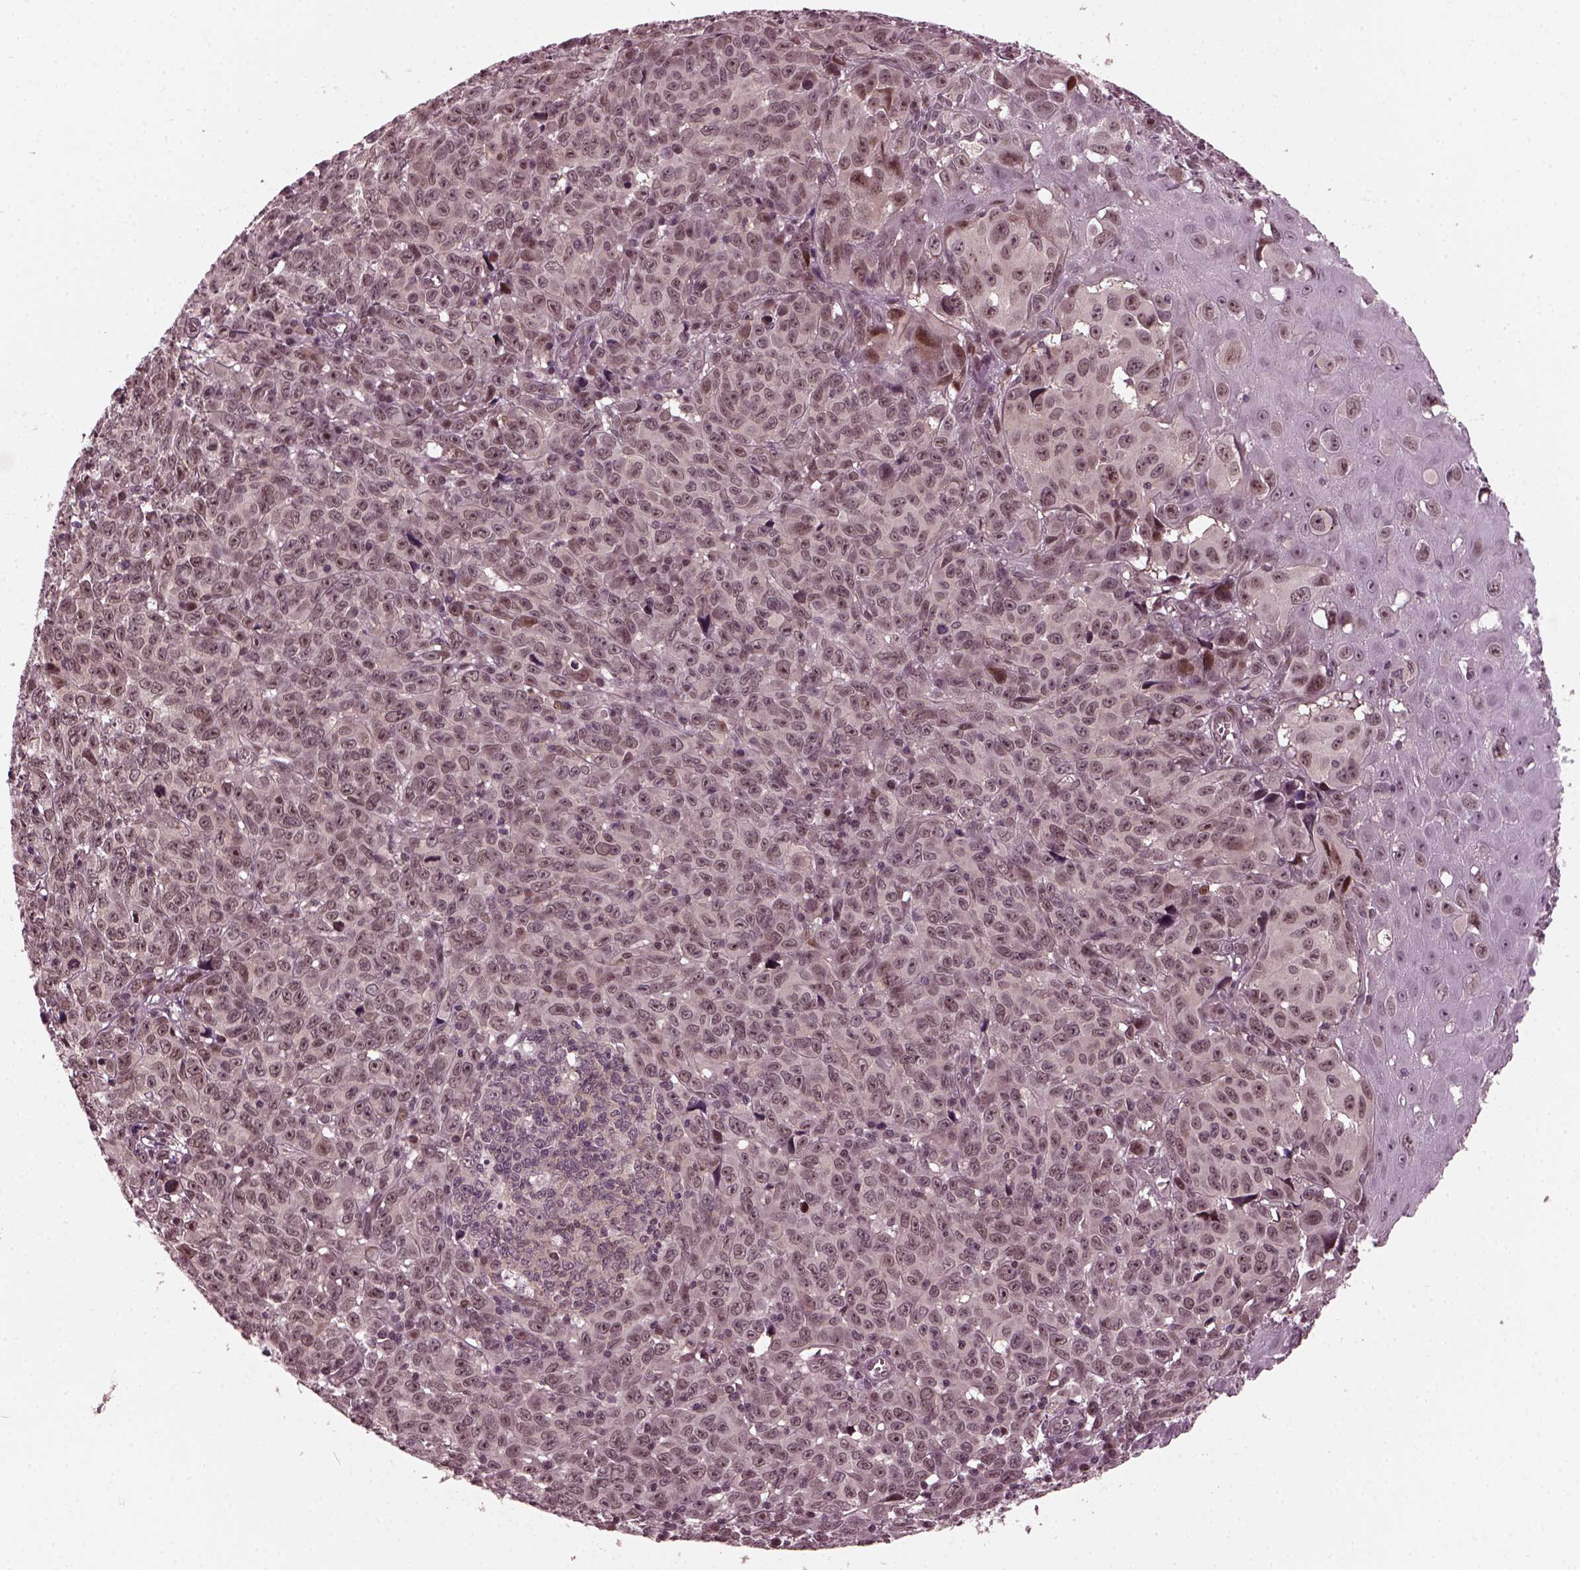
{"staining": {"intensity": "moderate", "quantity": "<25%", "location": "nuclear"}, "tissue": "melanoma", "cell_type": "Tumor cells", "image_type": "cancer", "snomed": [{"axis": "morphology", "description": "Malignant melanoma, NOS"}, {"axis": "topography", "description": "Vulva, labia, clitoris and Bartholin´s gland, NO"}], "caption": "Immunohistochemistry (DAB) staining of human melanoma displays moderate nuclear protein staining in approximately <25% of tumor cells. (Stains: DAB (3,3'-diaminobenzidine) in brown, nuclei in blue, Microscopy: brightfield microscopy at high magnification).", "gene": "TRIB3", "patient": {"sex": "female", "age": 75}}